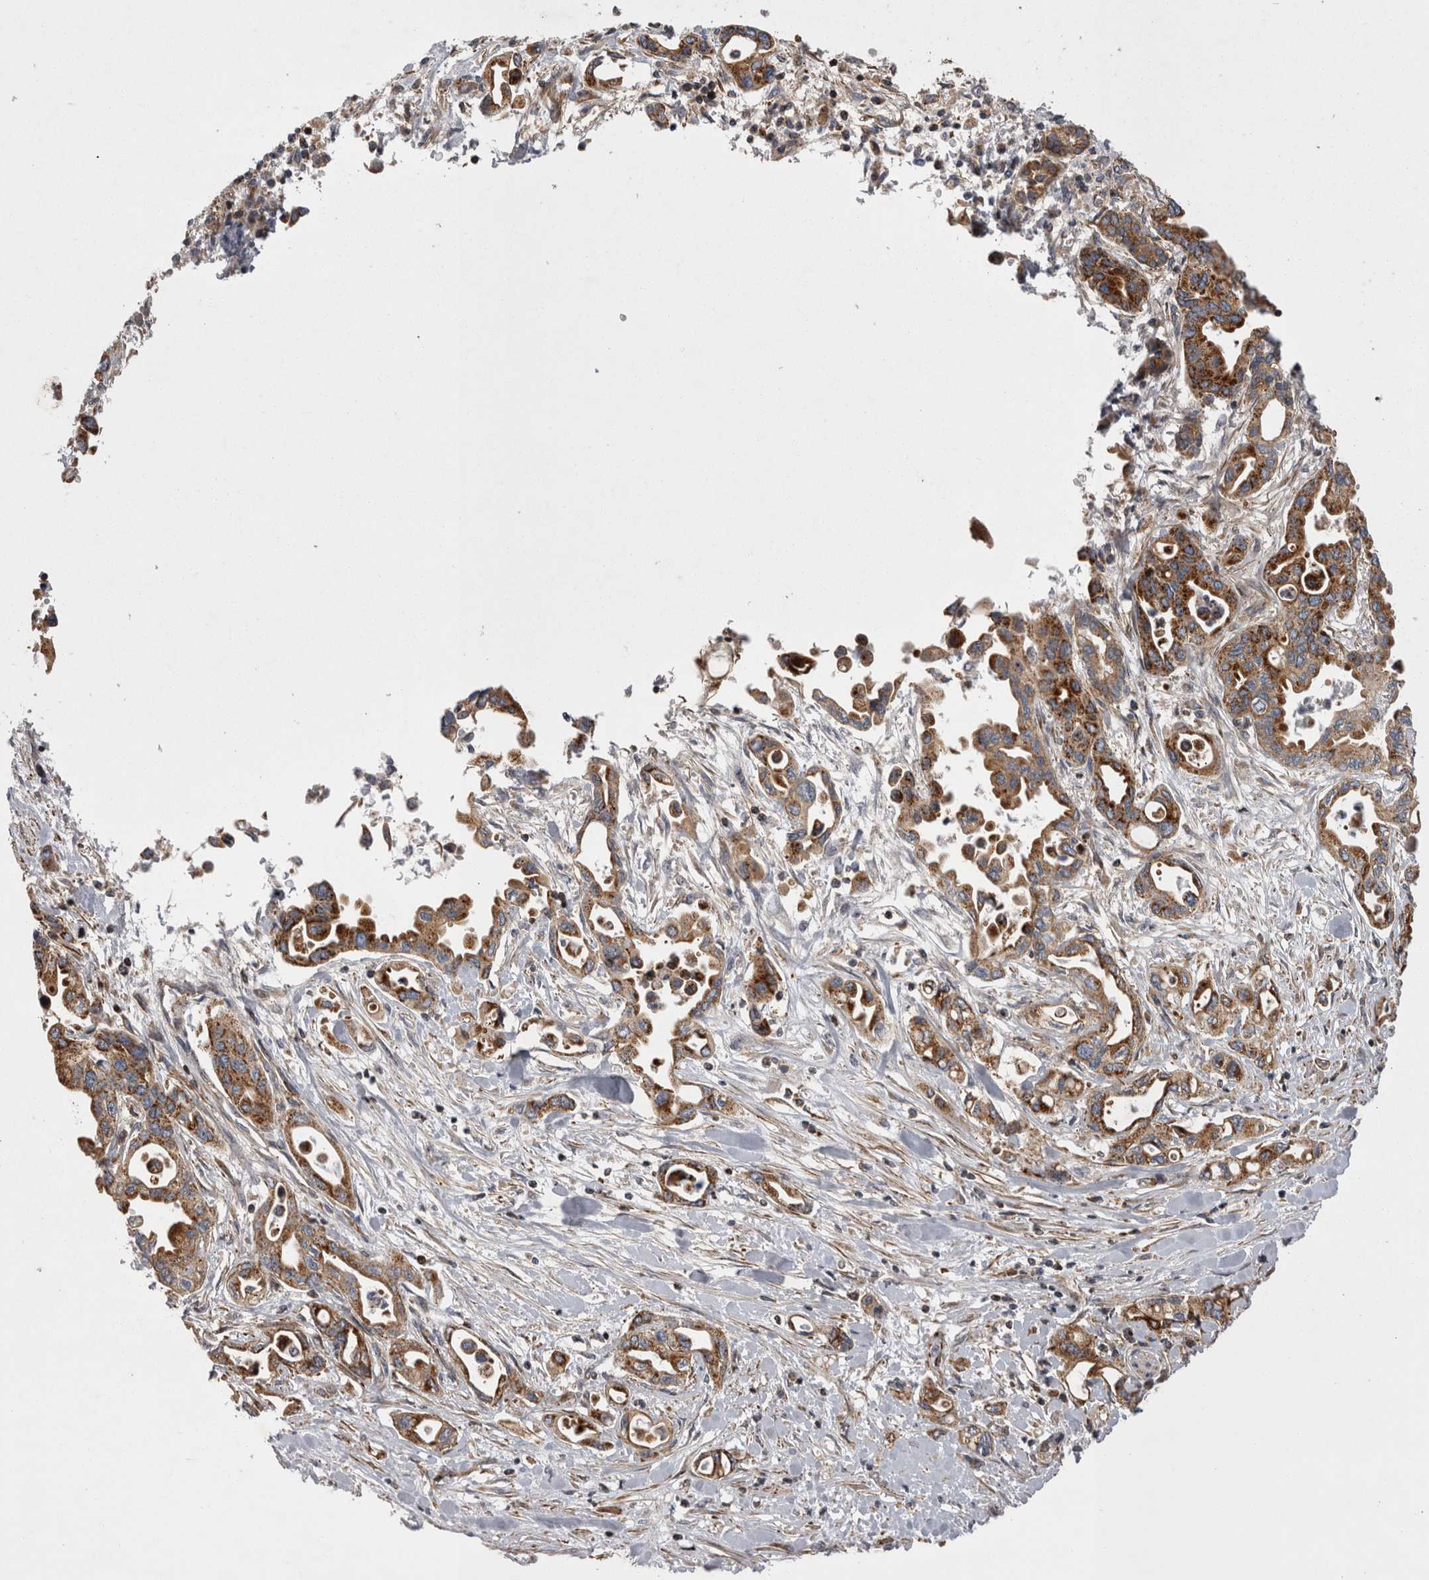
{"staining": {"intensity": "strong", "quantity": ">75%", "location": "cytoplasmic/membranous"}, "tissue": "pancreatic cancer", "cell_type": "Tumor cells", "image_type": "cancer", "snomed": [{"axis": "morphology", "description": "Adenocarcinoma, NOS"}, {"axis": "topography", "description": "Pancreas"}], "caption": "Tumor cells exhibit strong cytoplasmic/membranous positivity in approximately >75% of cells in adenocarcinoma (pancreatic). The protein is stained brown, and the nuclei are stained in blue (DAB (3,3'-diaminobenzidine) IHC with brightfield microscopy, high magnification).", "gene": "TSPOAP1", "patient": {"sex": "female", "age": 57}}